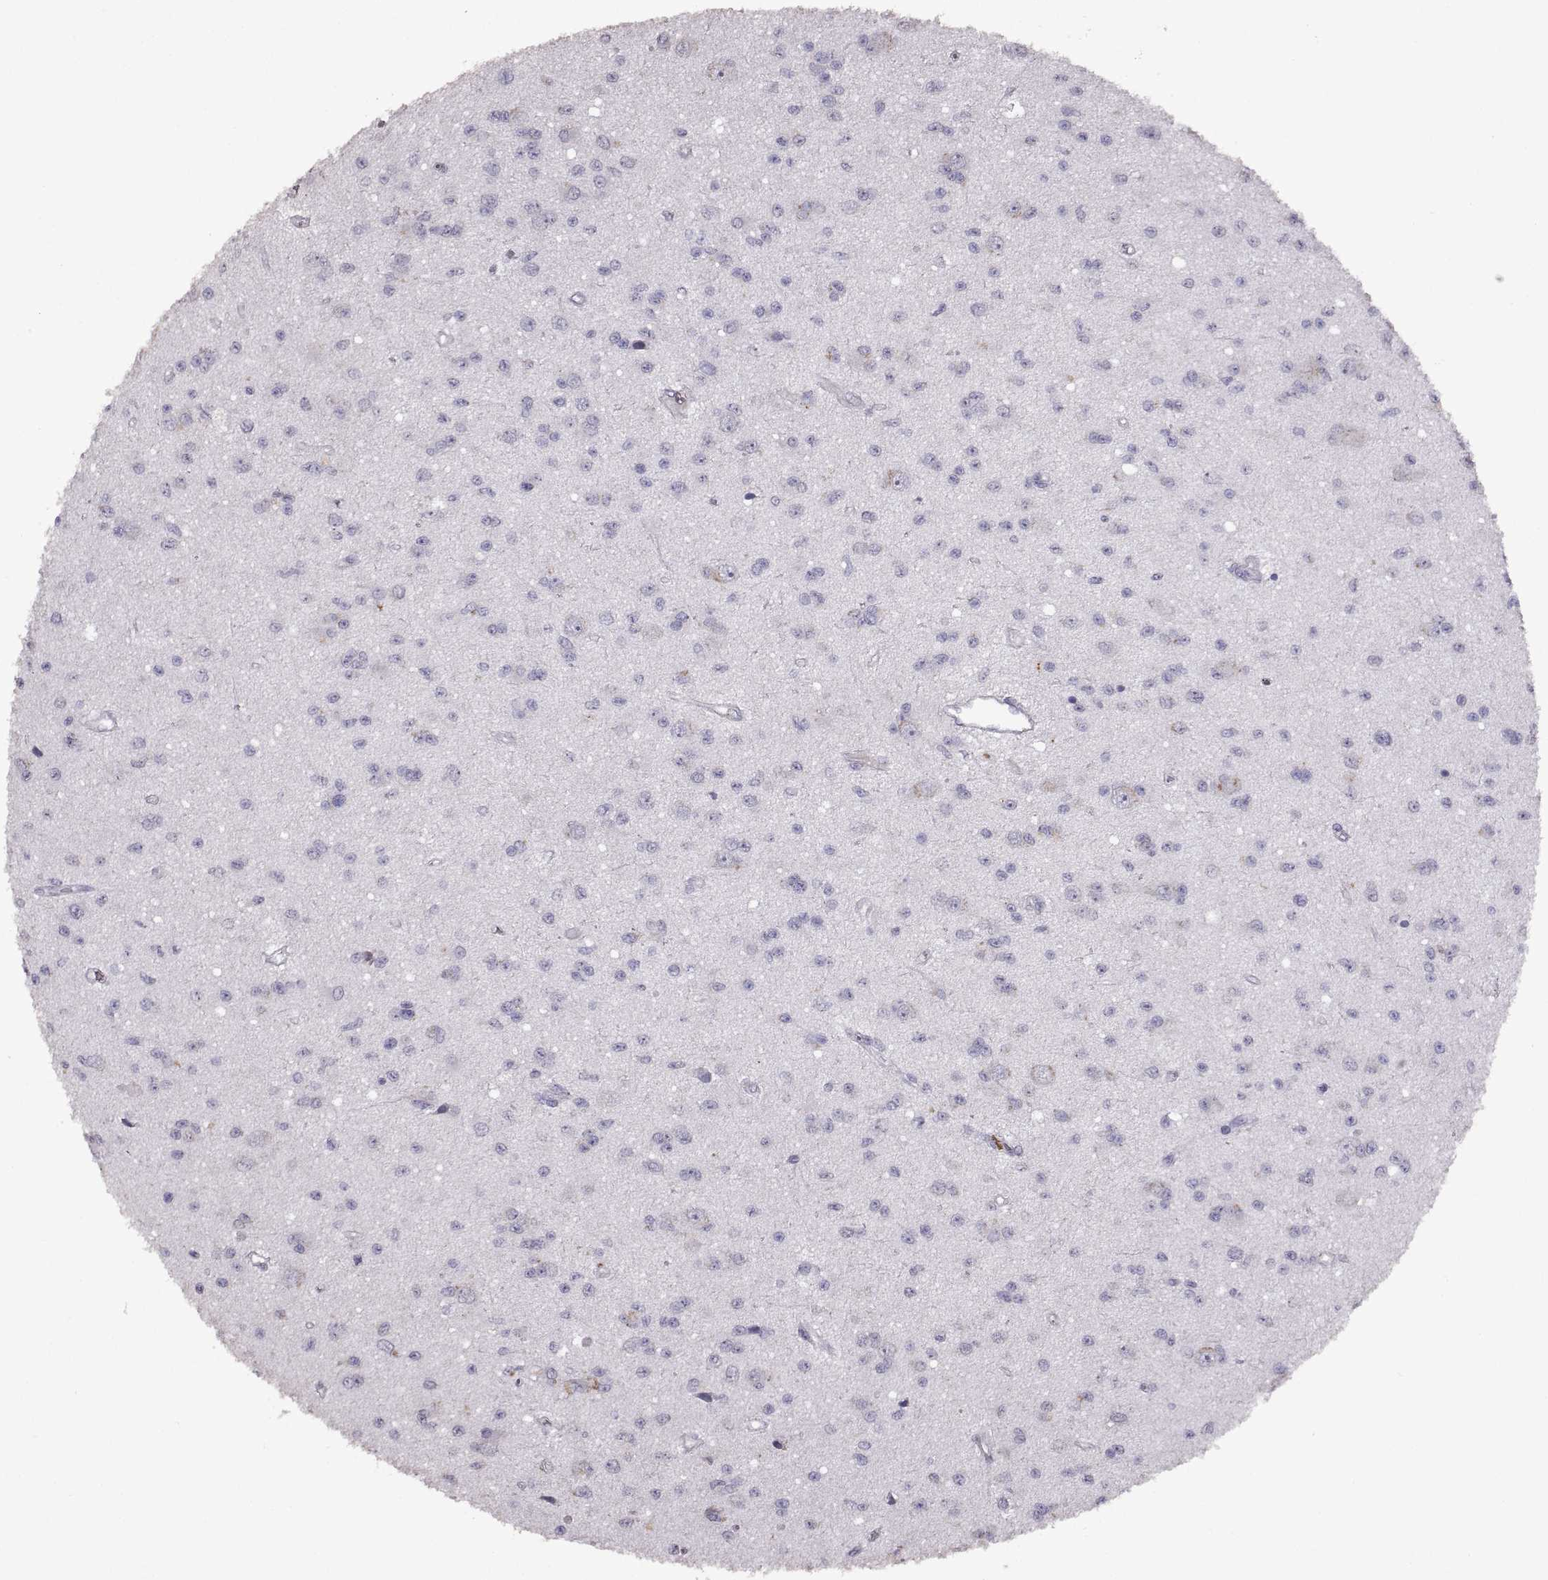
{"staining": {"intensity": "negative", "quantity": "none", "location": "none"}, "tissue": "glioma", "cell_type": "Tumor cells", "image_type": "cancer", "snomed": [{"axis": "morphology", "description": "Glioma, malignant, Low grade"}, {"axis": "topography", "description": "Brain"}], "caption": "Micrograph shows no protein staining in tumor cells of malignant glioma (low-grade) tissue.", "gene": "DEFB136", "patient": {"sex": "female", "age": 45}}